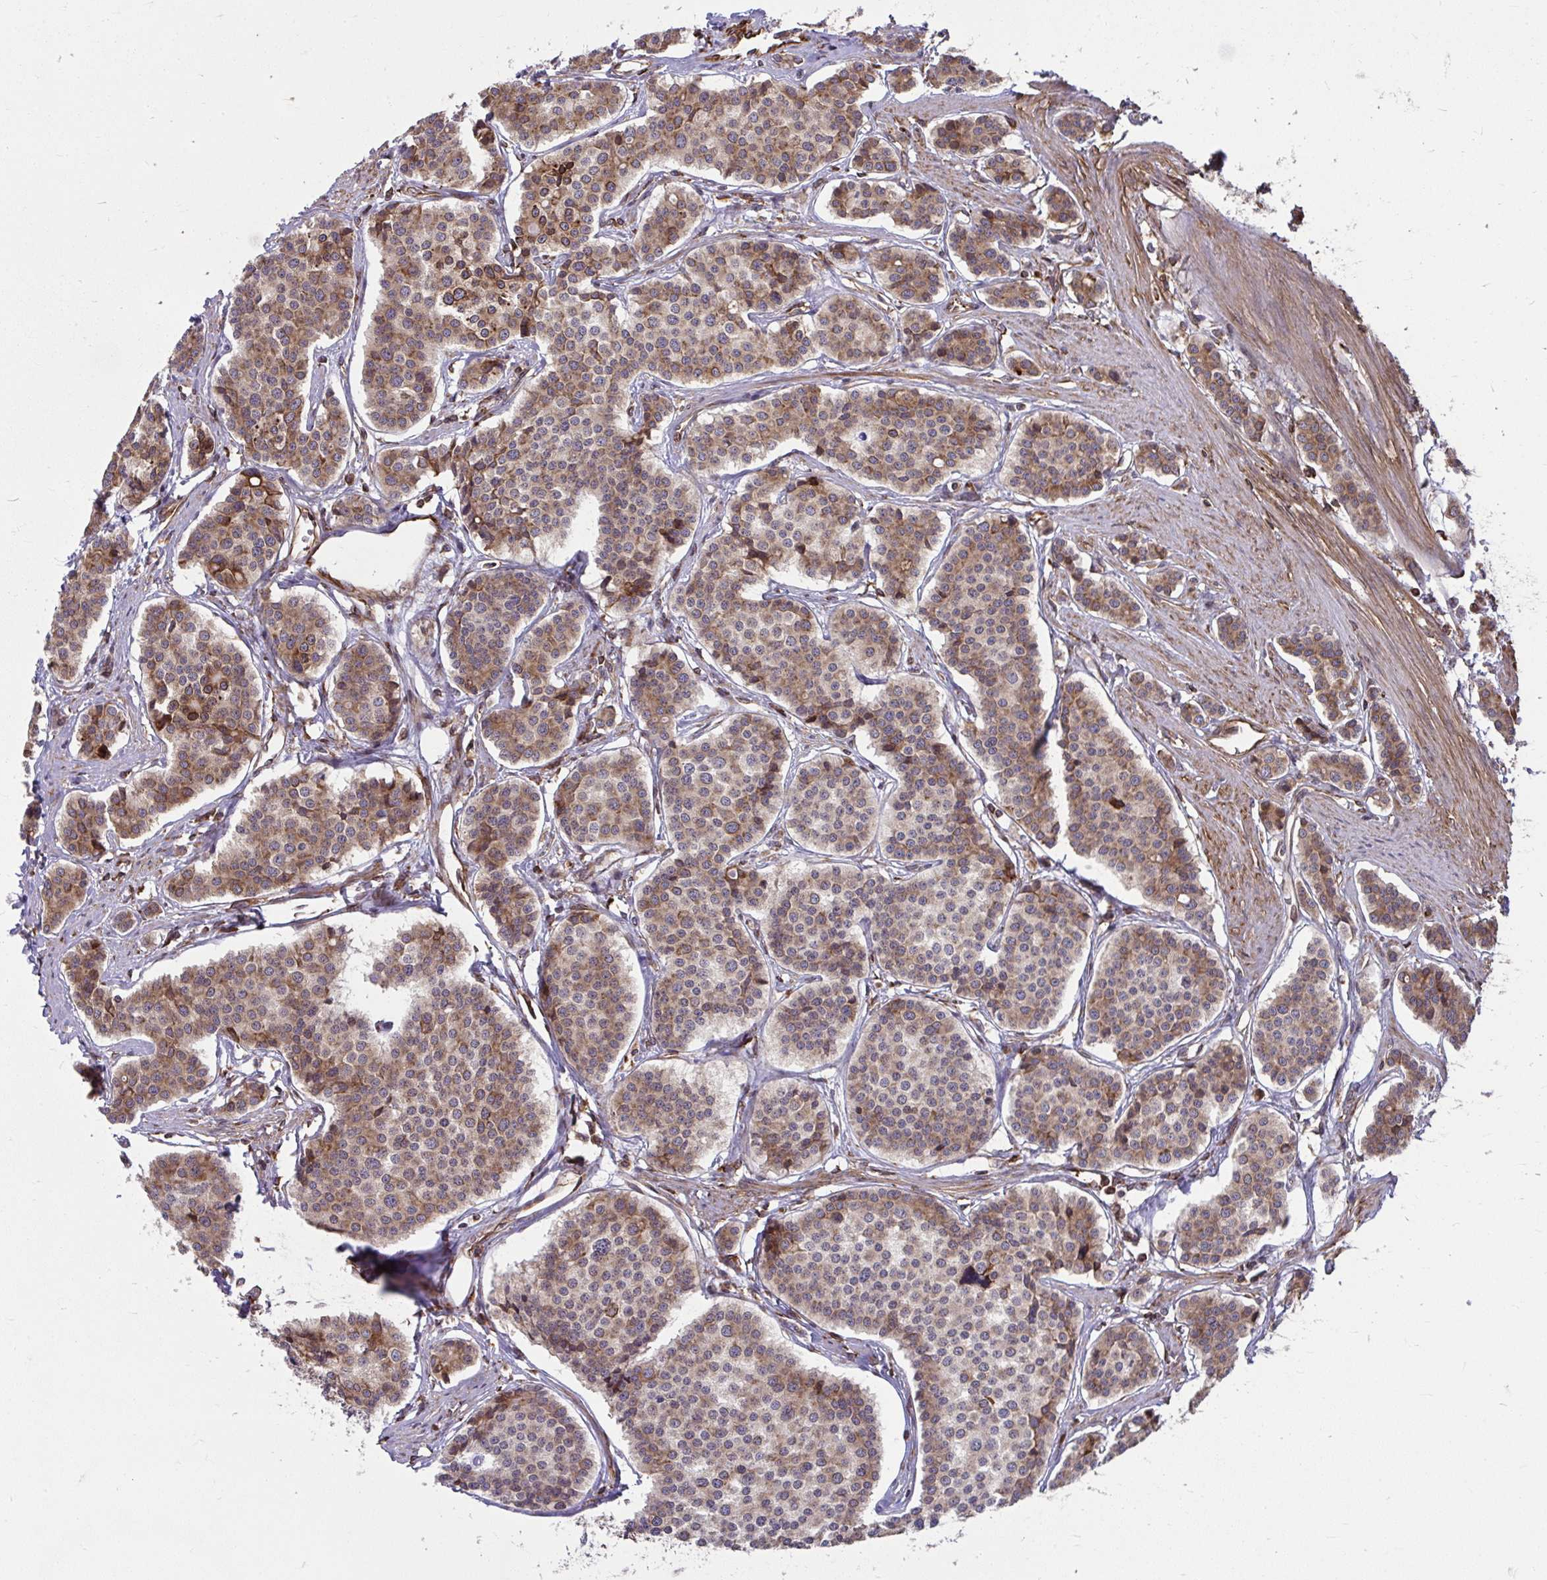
{"staining": {"intensity": "moderate", "quantity": ">75%", "location": "cytoplasmic/membranous"}, "tissue": "carcinoid", "cell_type": "Tumor cells", "image_type": "cancer", "snomed": [{"axis": "morphology", "description": "Carcinoid, malignant, NOS"}, {"axis": "topography", "description": "Small intestine"}], "caption": "IHC image of neoplastic tissue: human carcinoid (malignant) stained using immunohistochemistry (IHC) reveals medium levels of moderate protein expression localized specifically in the cytoplasmic/membranous of tumor cells, appearing as a cytoplasmic/membranous brown color.", "gene": "STIM2", "patient": {"sex": "male", "age": 60}}